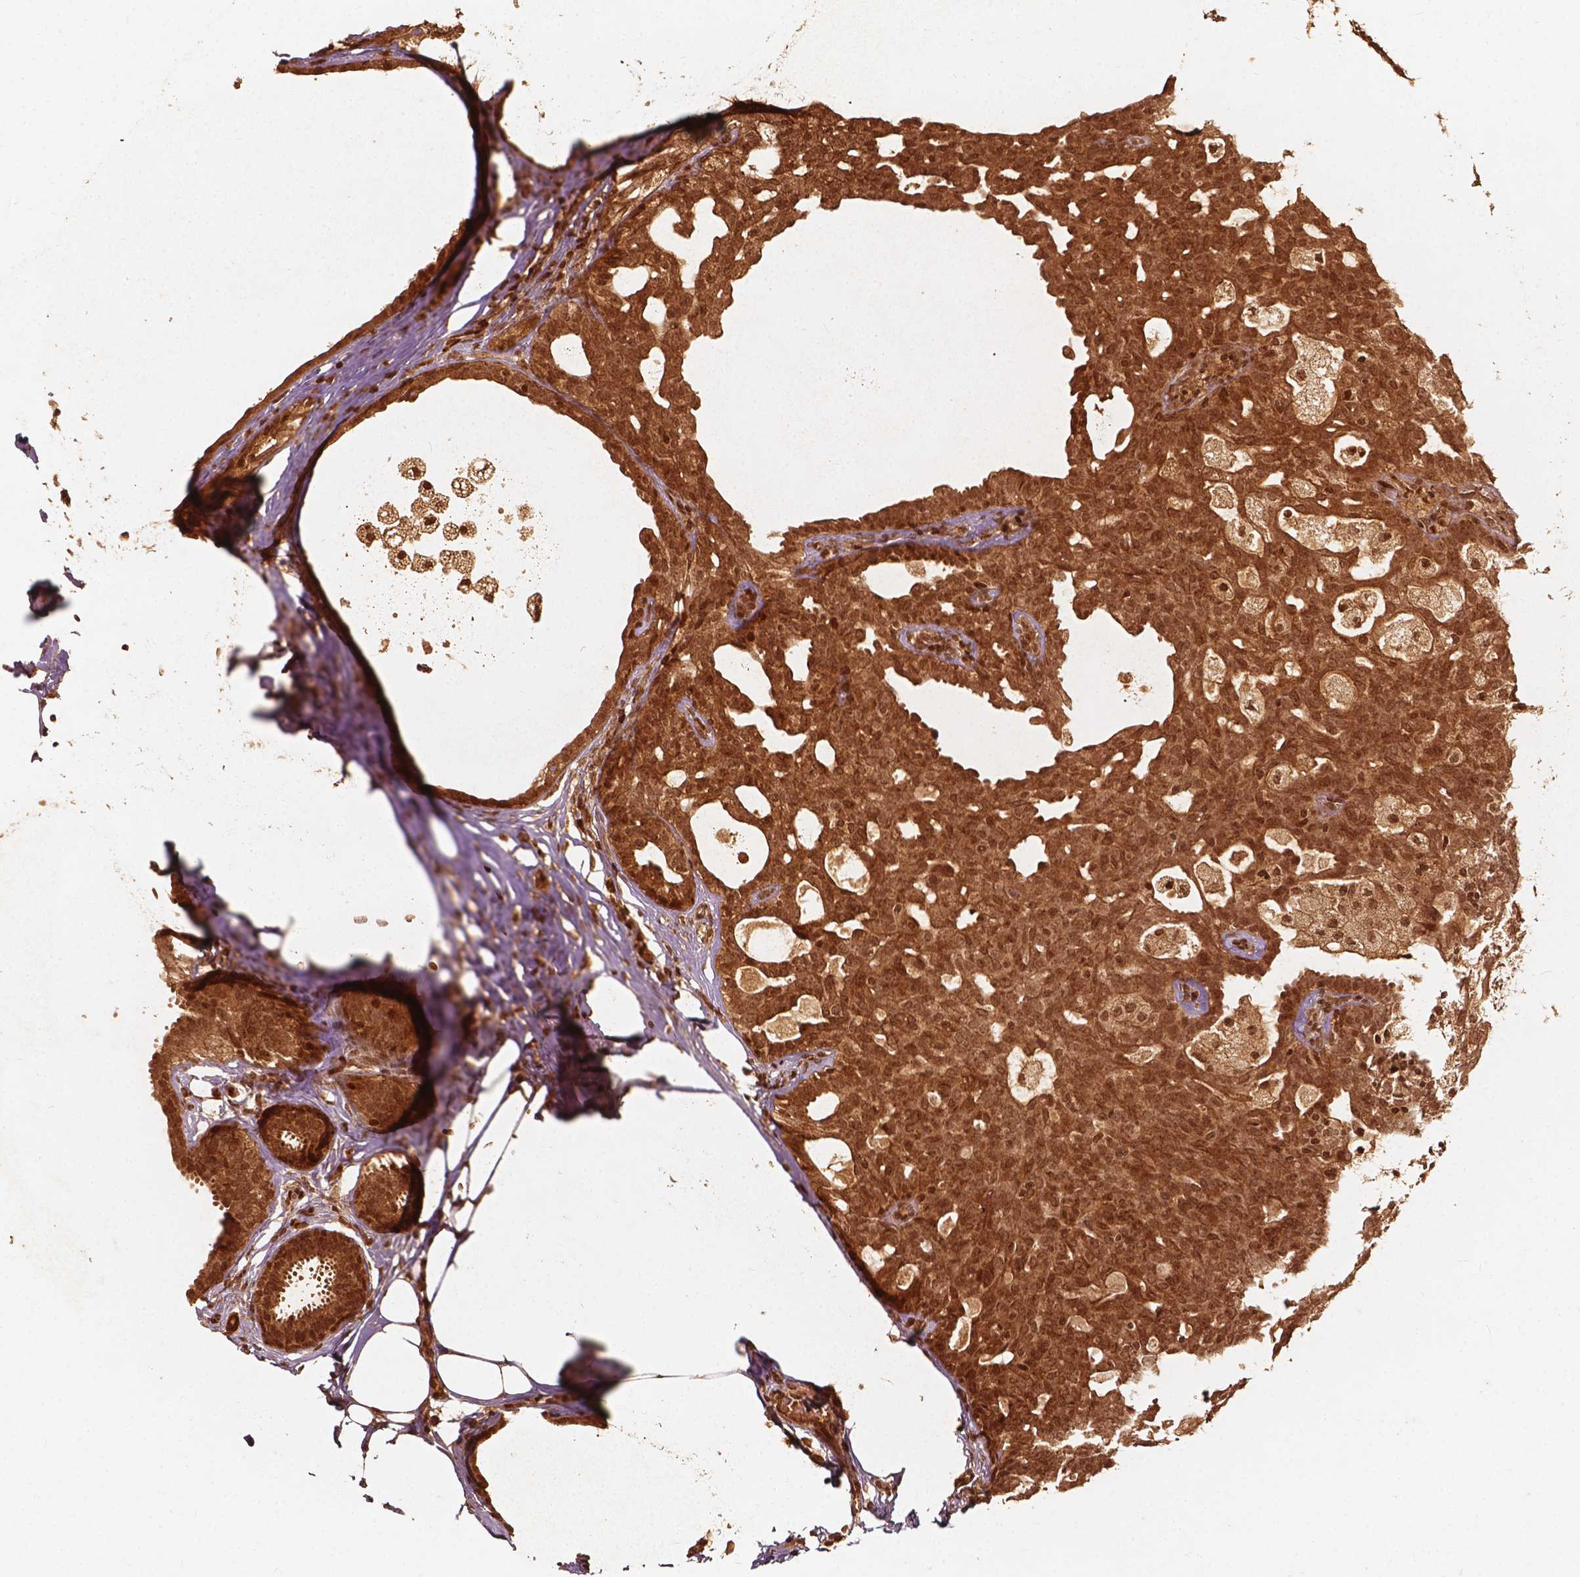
{"staining": {"intensity": "moderate", "quantity": ">75%", "location": "cytoplasmic/membranous,nuclear"}, "tissue": "breast cancer", "cell_type": "Tumor cells", "image_type": "cancer", "snomed": [{"axis": "morphology", "description": "Duct carcinoma"}, {"axis": "topography", "description": "Breast"}], "caption": "A high-resolution photomicrograph shows immunohistochemistry staining of breast cancer, which reveals moderate cytoplasmic/membranous and nuclear expression in about >75% of tumor cells. (brown staining indicates protein expression, while blue staining denotes nuclei).", "gene": "H3C14", "patient": {"sex": "female", "age": 59}}